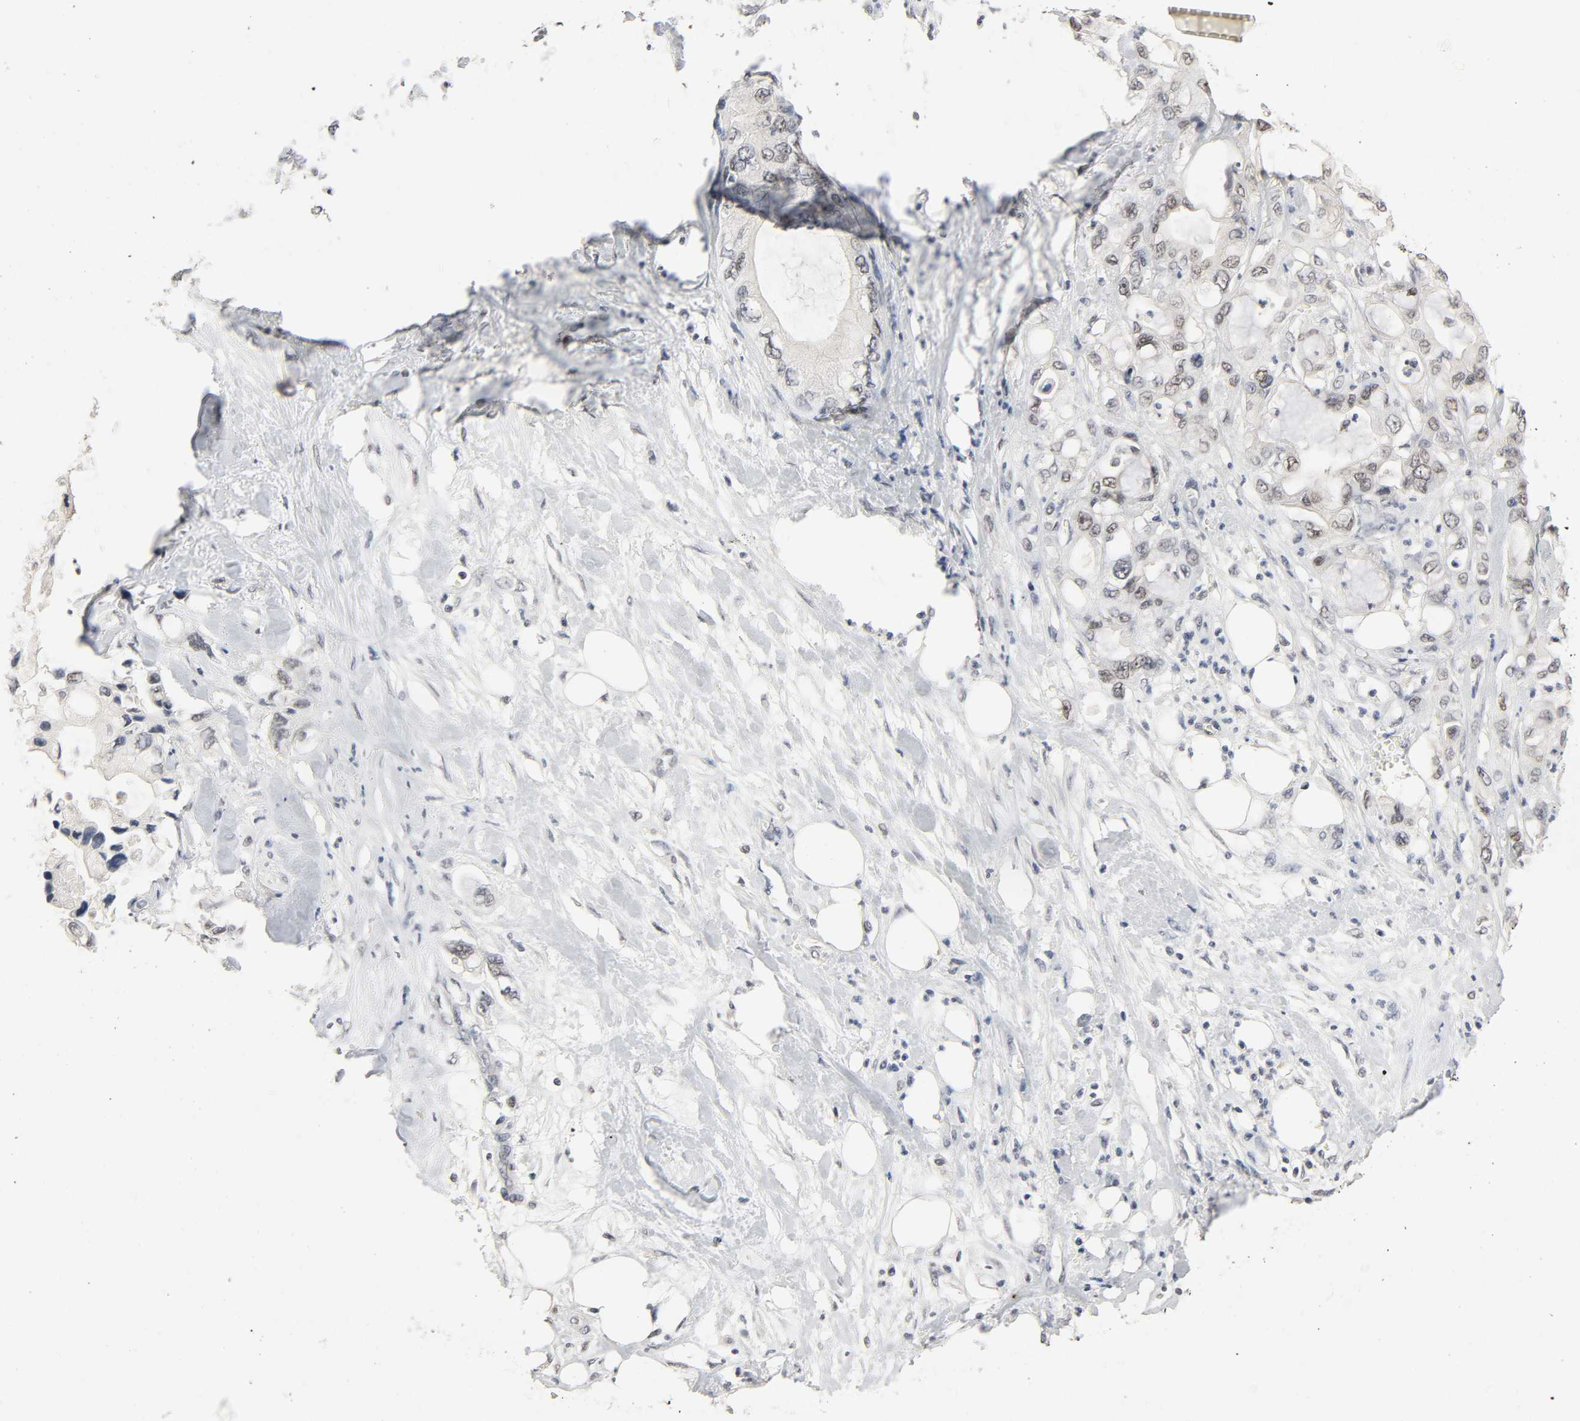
{"staining": {"intensity": "weak", "quantity": "25%-75%", "location": "nuclear"}, "tissue": "pancreatic cancer", "cell_type": "Tumor cells", "image_type": "cancer", "snomed": [{"axis": "morphology", "description": "Adenocarcinoma, NOS"}, {"axis": "topography", "description": "Pancreas"}], "caption": "Tumor cells display weak nuclear expression in about 25%-75% of cells in pancreatic cancer (adenocarcinoma). The staining is performed using DAB (3,3'-diaminobenzidine) brown chromogen to label protein expression. The nuclei are counter-stained blue using hematoxylin.", "gene": "MAPKAPK5", "patient": {"sex": "male", "age": 70}}